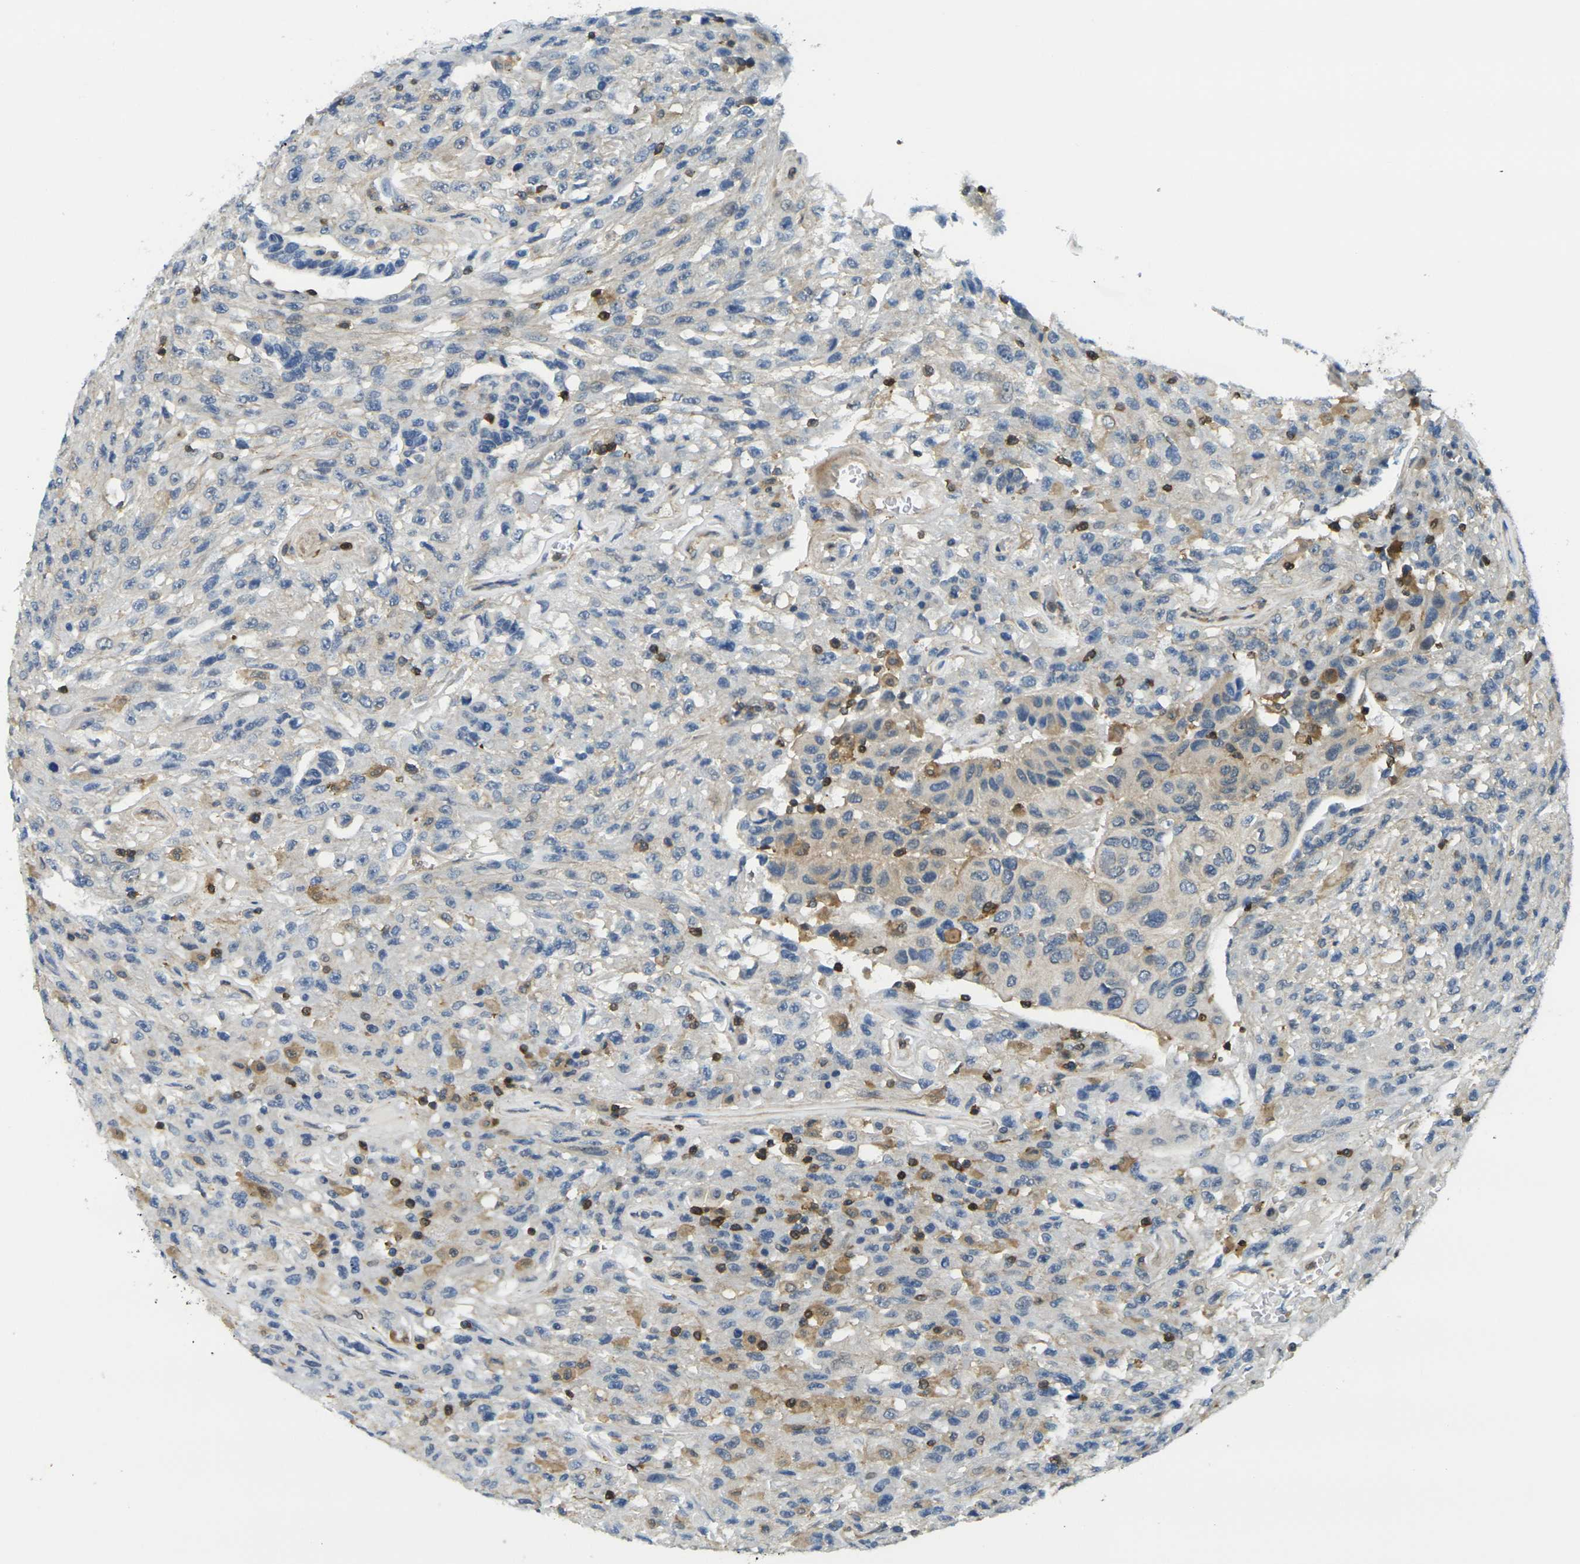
{"staining": {"intensity": "weak", "quantity": "<25%", "location": "cytoplasmic/membranous"}, "tissue": "urothelial cancer", "cell_type": "Tumor cells", "image_type": "cancer", "snomed": [{"axis": "morphology", "description": "Urothelial carcinoma, High grade"}, {"axis": "topography", "description": "Urinary bladder"}], "caption": "Urothelial cancer was stained to show a protein in brown. There is no significant positivity in tumor cells.", "gene": "LASP1", "patient": {"sex": "male", "age": 66}}